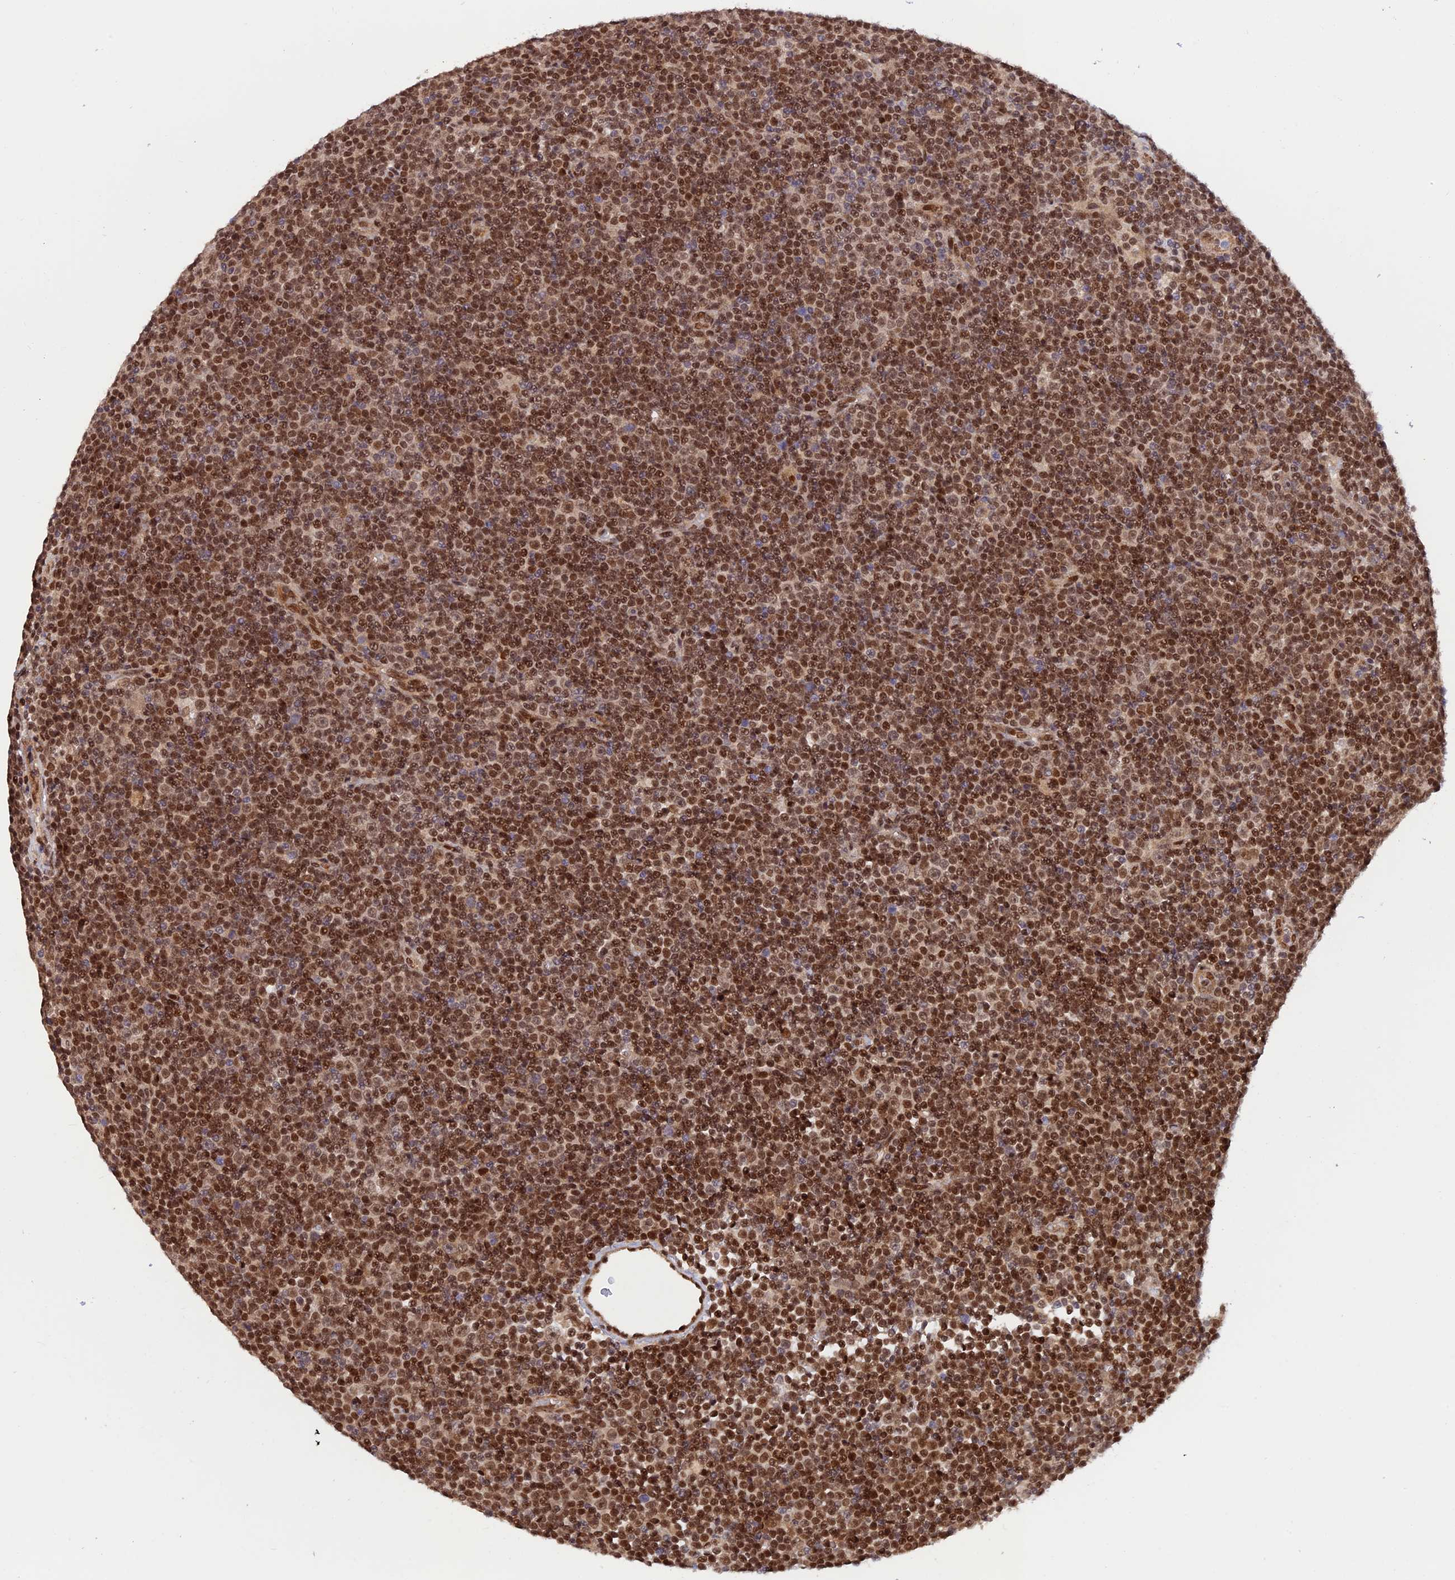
{"staining": {"intensity": "moderate", "quantity": ">75%", "location": "nuclear"}, "tissue": "lymphoma", "cell_type": "Tumor cells", "image_type": "cancer", "snomed": [{"axis": "morphology", "description": "Malignant lymphoma, non-Hodgkin's type, Low grade"}, {"axis": "topography", "description": "Lymph node"}], "caption": "Immunohistochemical staining of lymphoma reveals medium levels of moderate nuclear expression in approximately >75% of tumor cells.", "gene": "ZNF565", "patient": {"sex": "female", "age": 67}}